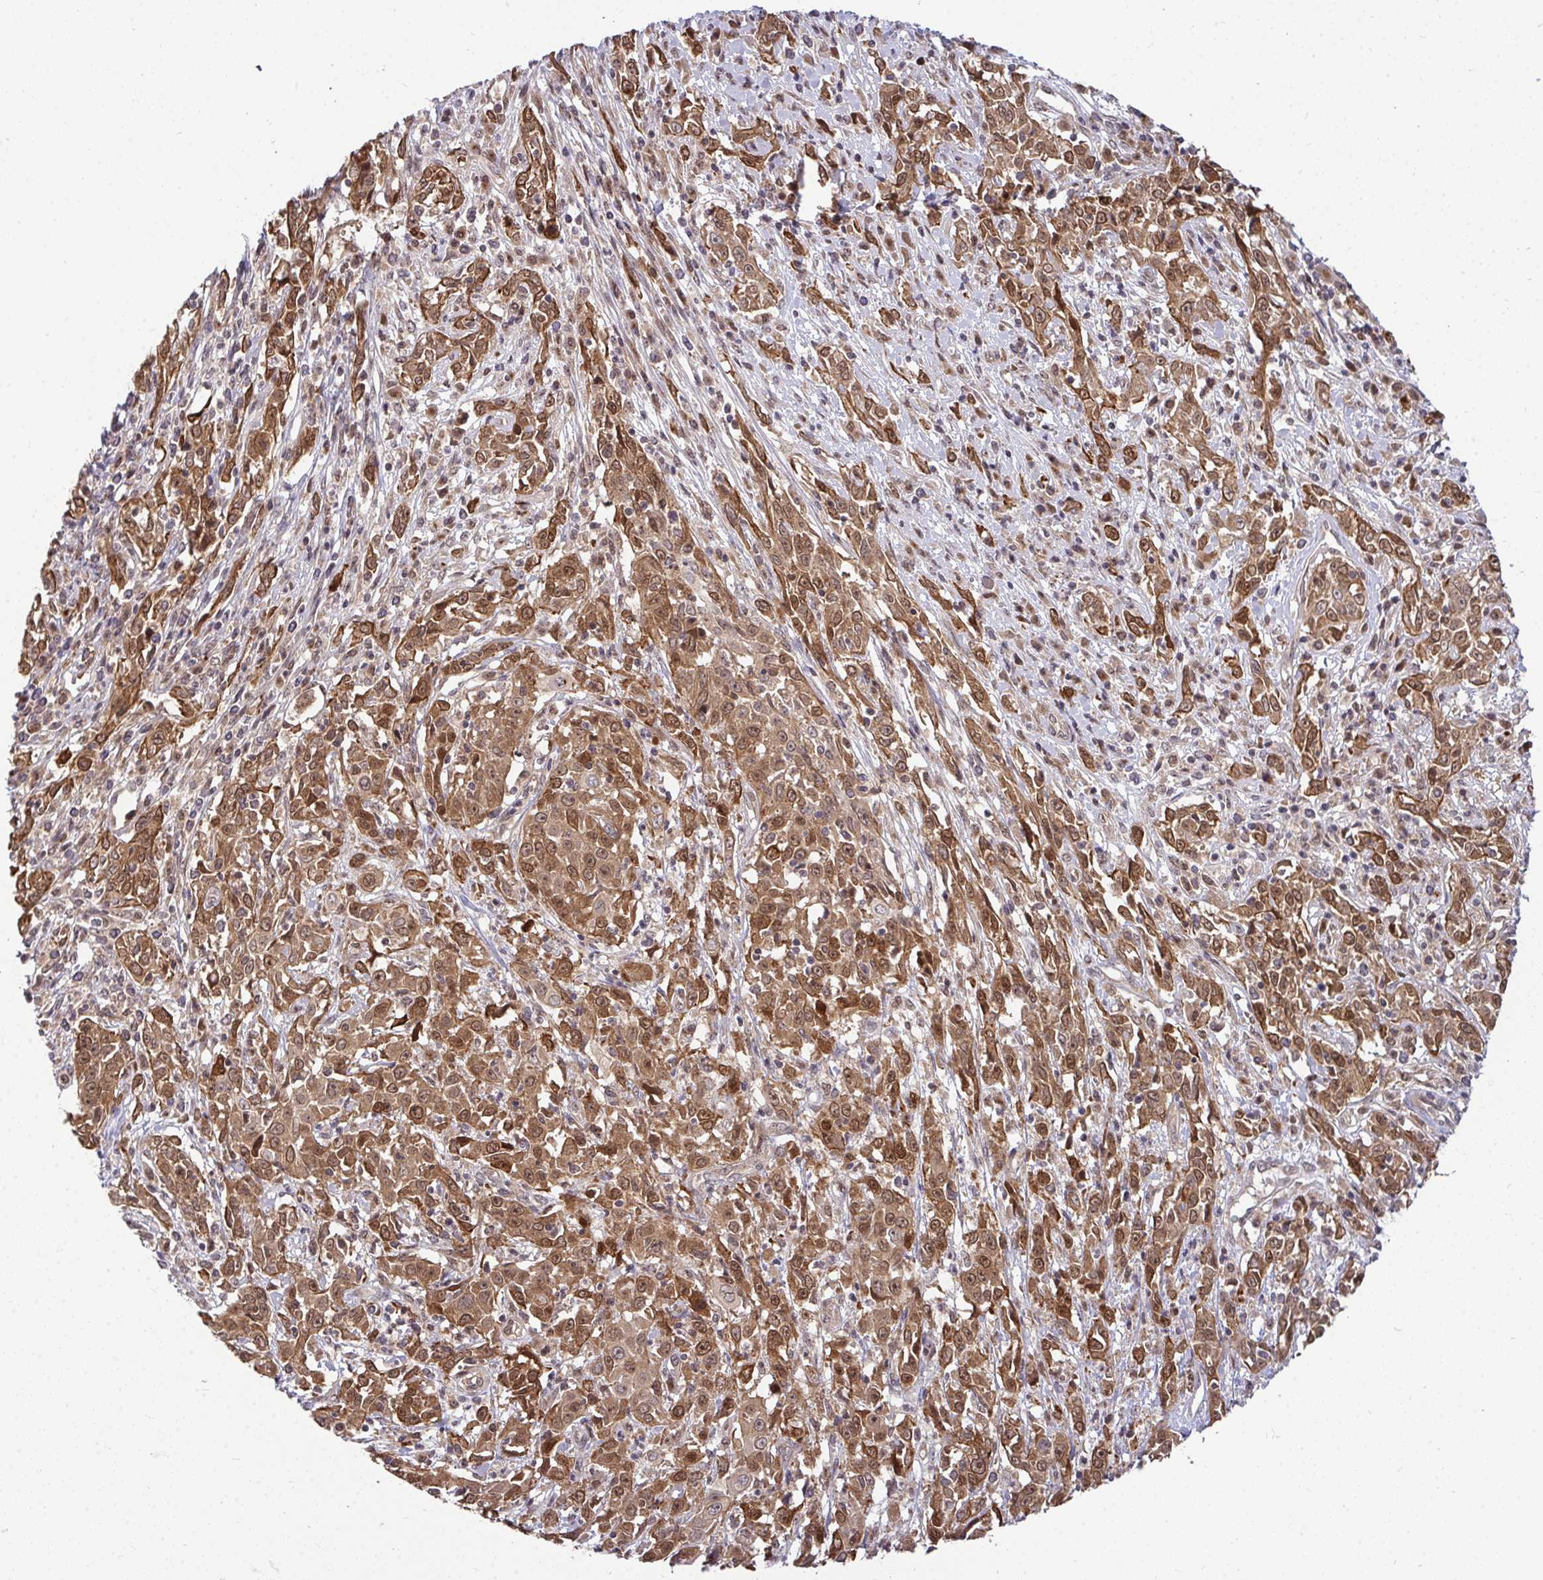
{"staining": {"intensity": "moderate", "quantity": ">75%", "location": "cytoplasmic/membranous"}, "tissue": "cervical cancer", "cell_type": "Tumor cells", "image_type": "cancer", "snomed": [{"axis": "morphology", "description": "Adenocarcinoma, NOS"}, {"axis": "topography", "description": "Cervix"}], "caption": "The histopathology image reveals immunohistochemical staining of cervical cancer. There is moderate cytoplasmic/membranous staining is identified in approximately >75% of tumor cells.", "gene": "TRIM44", "patient": {"sex": "female", "age": 40}}